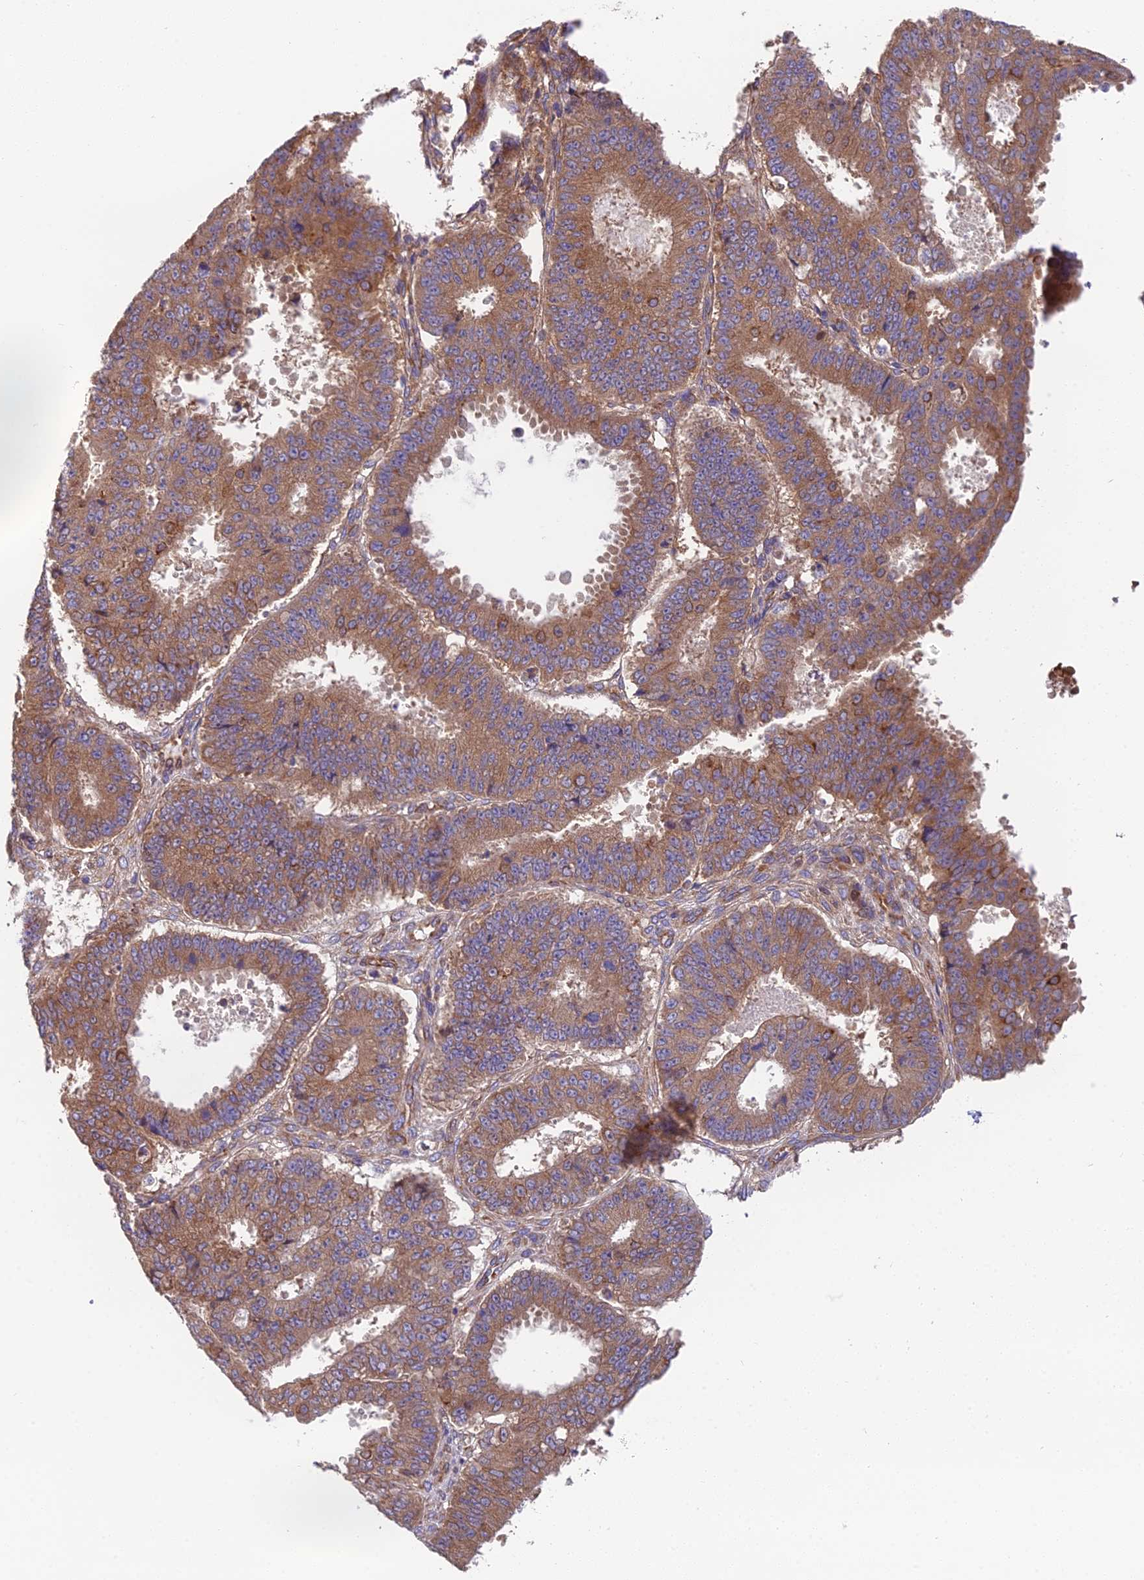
{"staining": {"intensity": "moderate", "quantity": ">75%", "location": "cytoplasmic/membranous"}, "tissue": "ovarian cancer", "cell_type": "Tumor cells", "image_type": "cancer", "snomed": [{"axis": "morphology", "description": "Carcinoma, endometroid"}, {"axis": "topography", "description": "Appendix"}, {"axis": "topography", "description": "Ovary"}], "caption": "A photomicrograph showing moderate cytoplasmic/membranous positivity in approximately >75% of tumor cells in ovarian endometroid carcinoma, as visualized by brown immunohistochemical staining.", "gene": "BLOC1S4", "patient": {"sex": "female", "age": 42}}